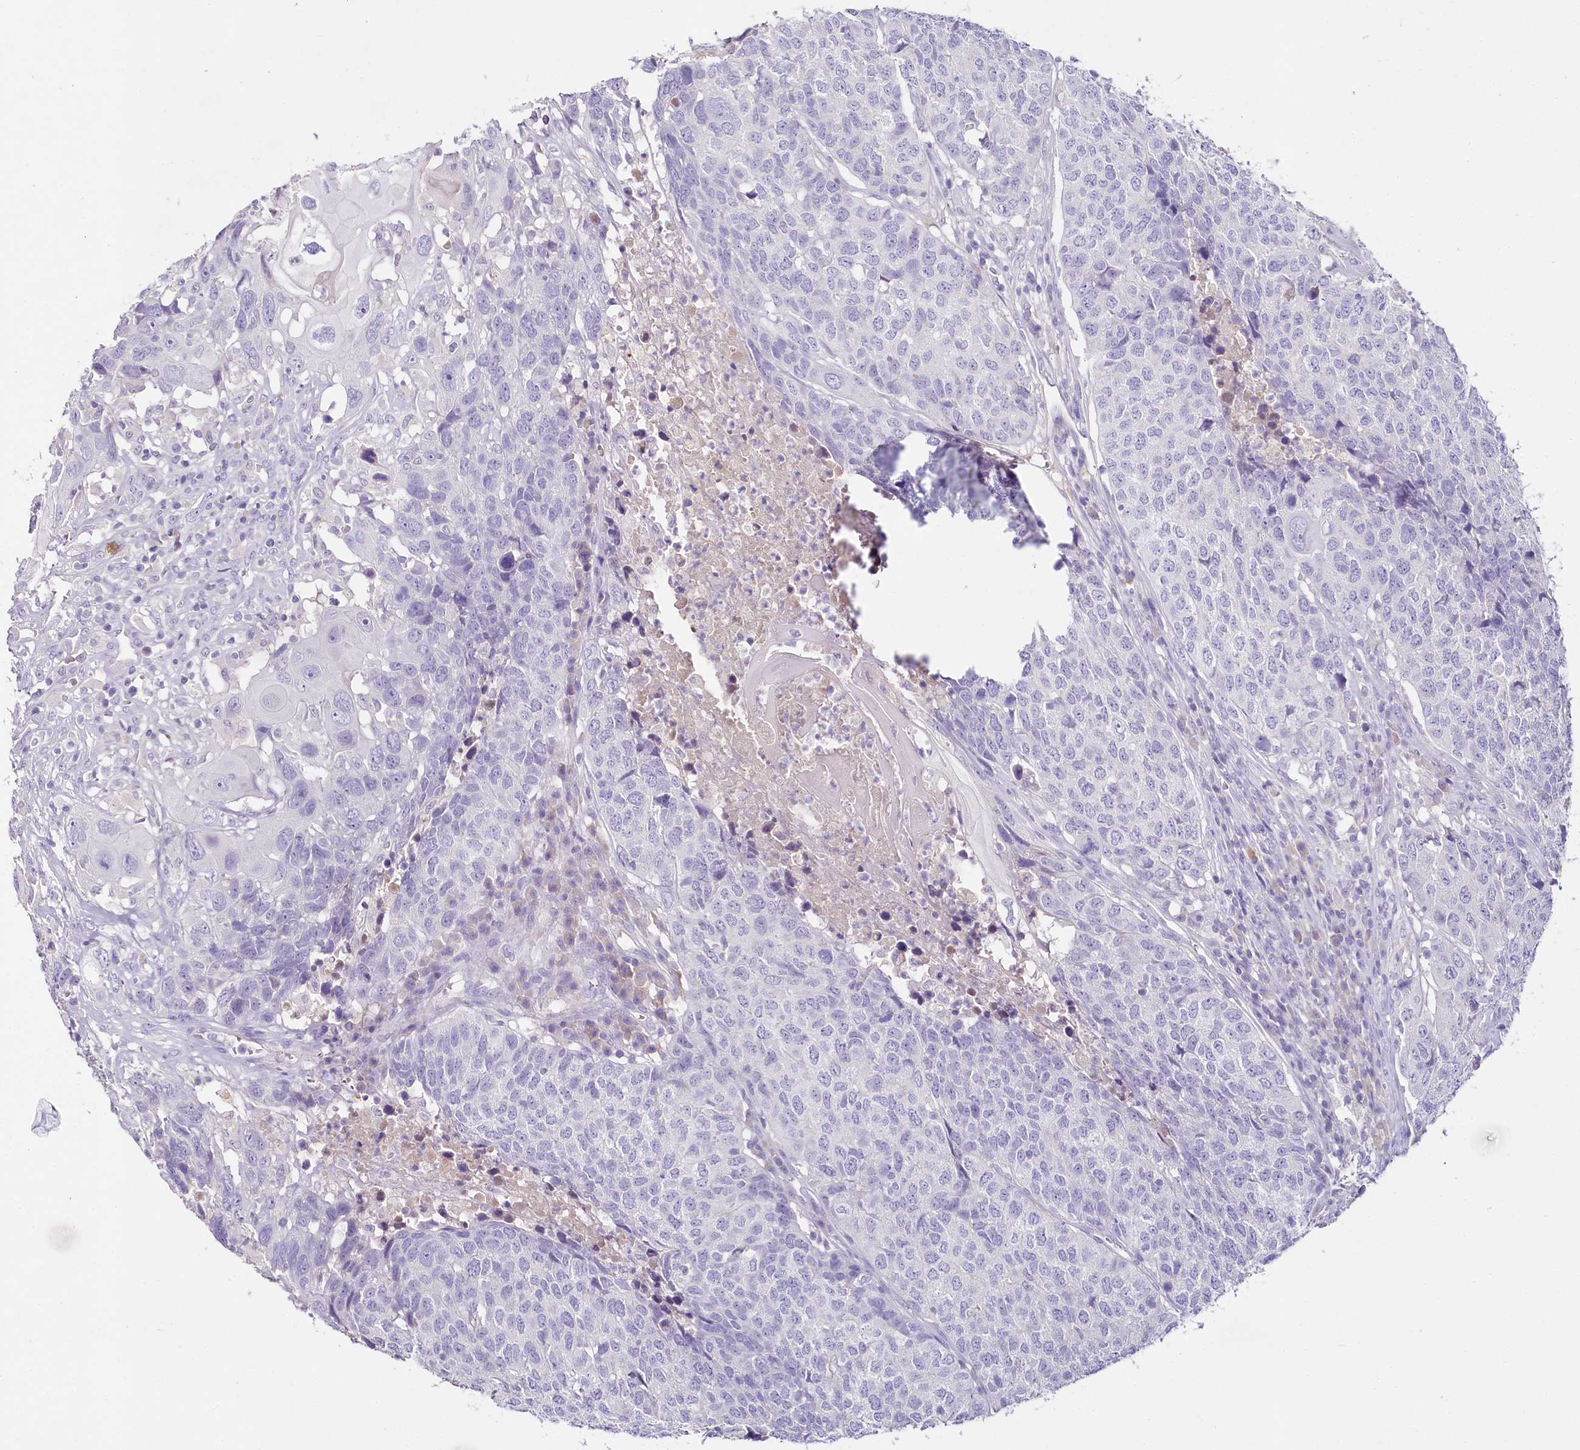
{"staining": {"intensity": "negative", "quantity": "none", "location": "none"}, "tissue": "head and neck cancer", "cell_type": "Tumor cells", "image_type": "cancer", "snomed": [{"axis": "morphology", "description": "Squamous cell carcinoma, NOS"}, {"axis": "topography", "description": "Head-Neck"}], "caption": "Tumor cells are negative for brown protein staining in head and neck cancer (squamous cell carcinoma). Brightfield microscopy of immunohistochemistry (IHC) stained with DAB (3,3'-diaminobenzidine) (brown) and hematoxylin (blue), captured at high magnification.", "gene": "HPD", "patient": {"sex": "male", "age": 66}}